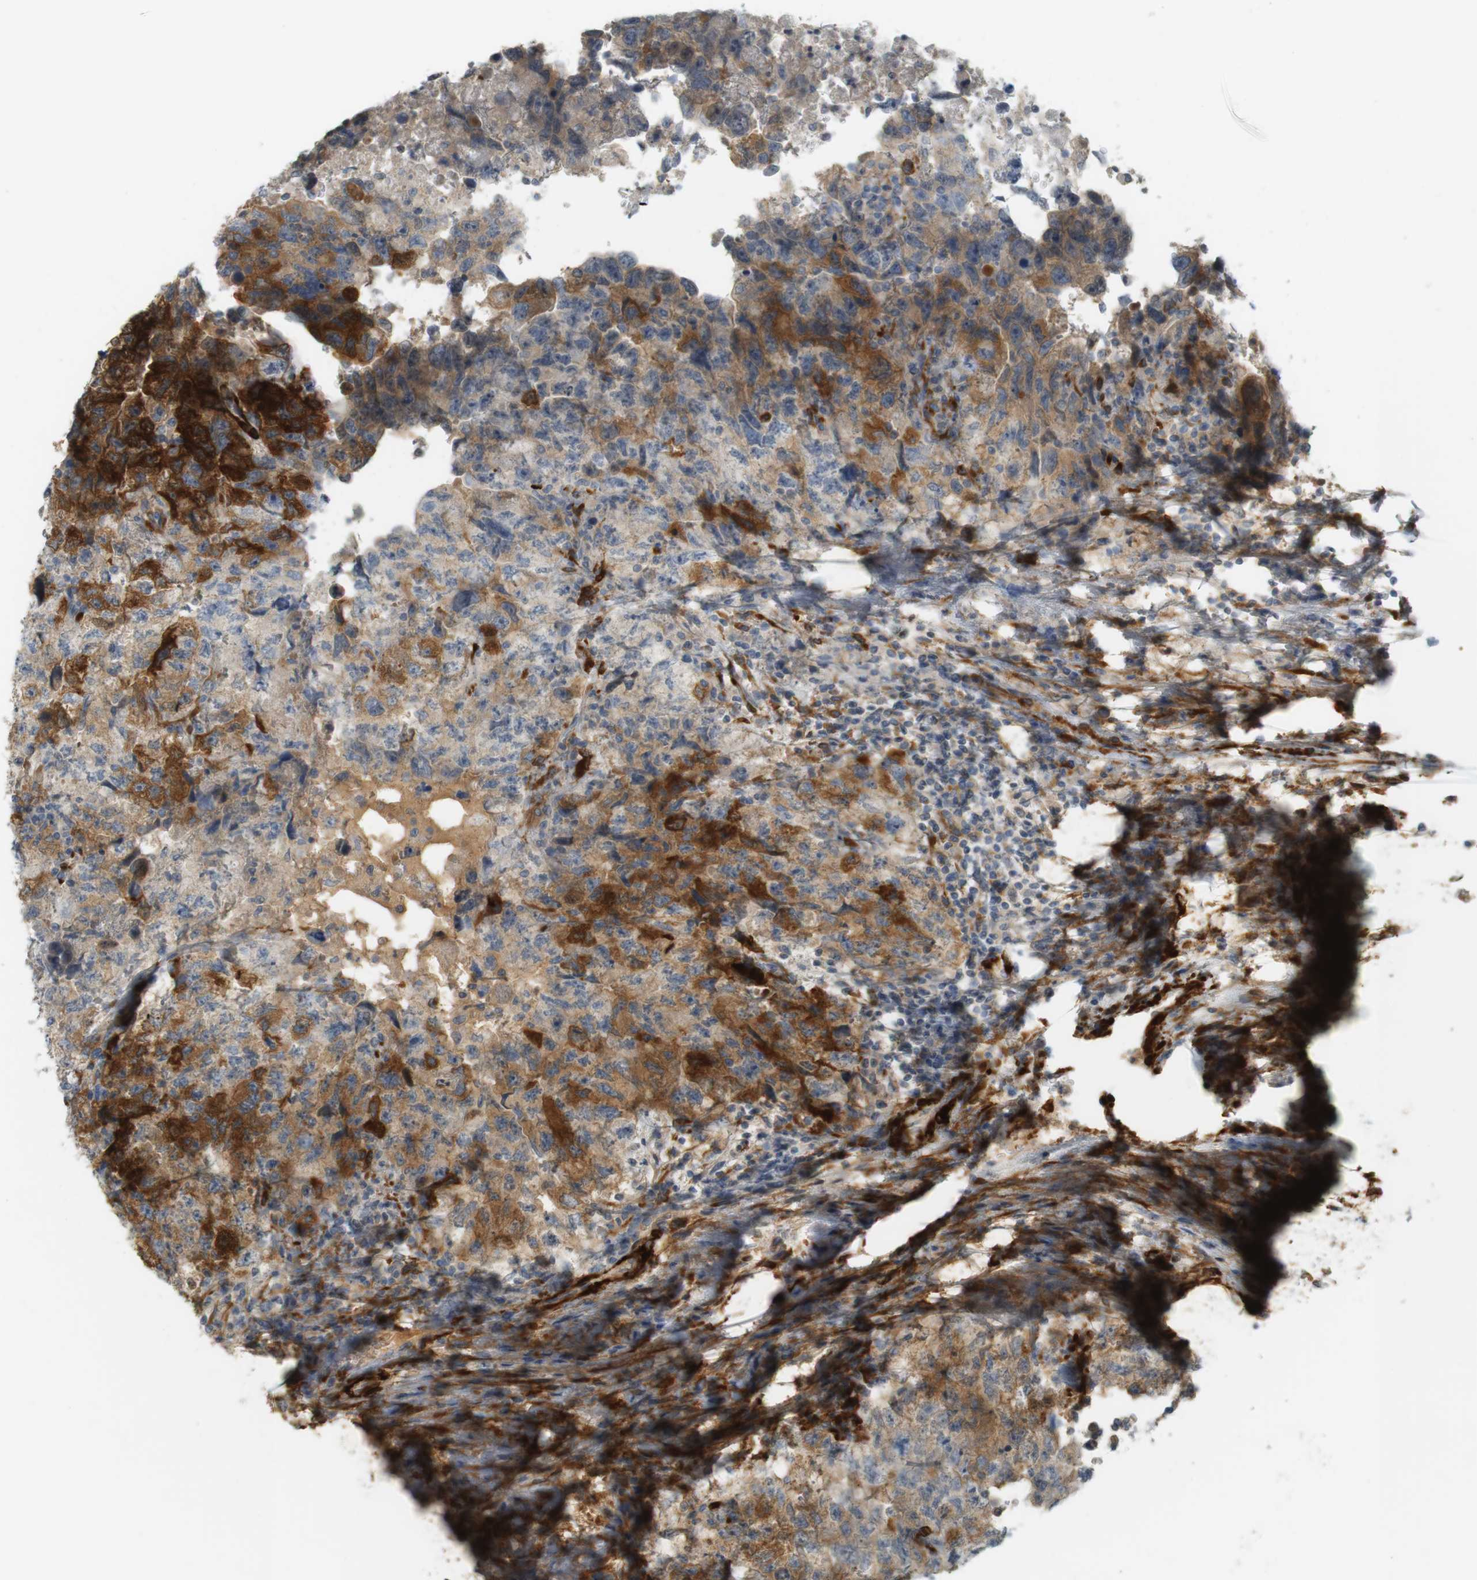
{"staining": {"intensity": "strong", "quantity": "25%-75%", "location": "cytoplasmic/membranous"}, "tissue": "testis cancer", "cell_type": "Tumor cells", "image_type": "cancer", "snomed": [{"axis": "morphology", "description": "Carcinoma, Embryonal, NOS"}, {"axis": "topography", "description": "Testis"}], "caption": "About 25%-75% of tumor cells in testis cancer (embryonal carcinoma) exhibit strong cytoplasmic/membranous protein expression as visualized by brown immunohistochemical staining.", "gene": "PDE3A", "patient": {"sex": "male", "age": 36}}